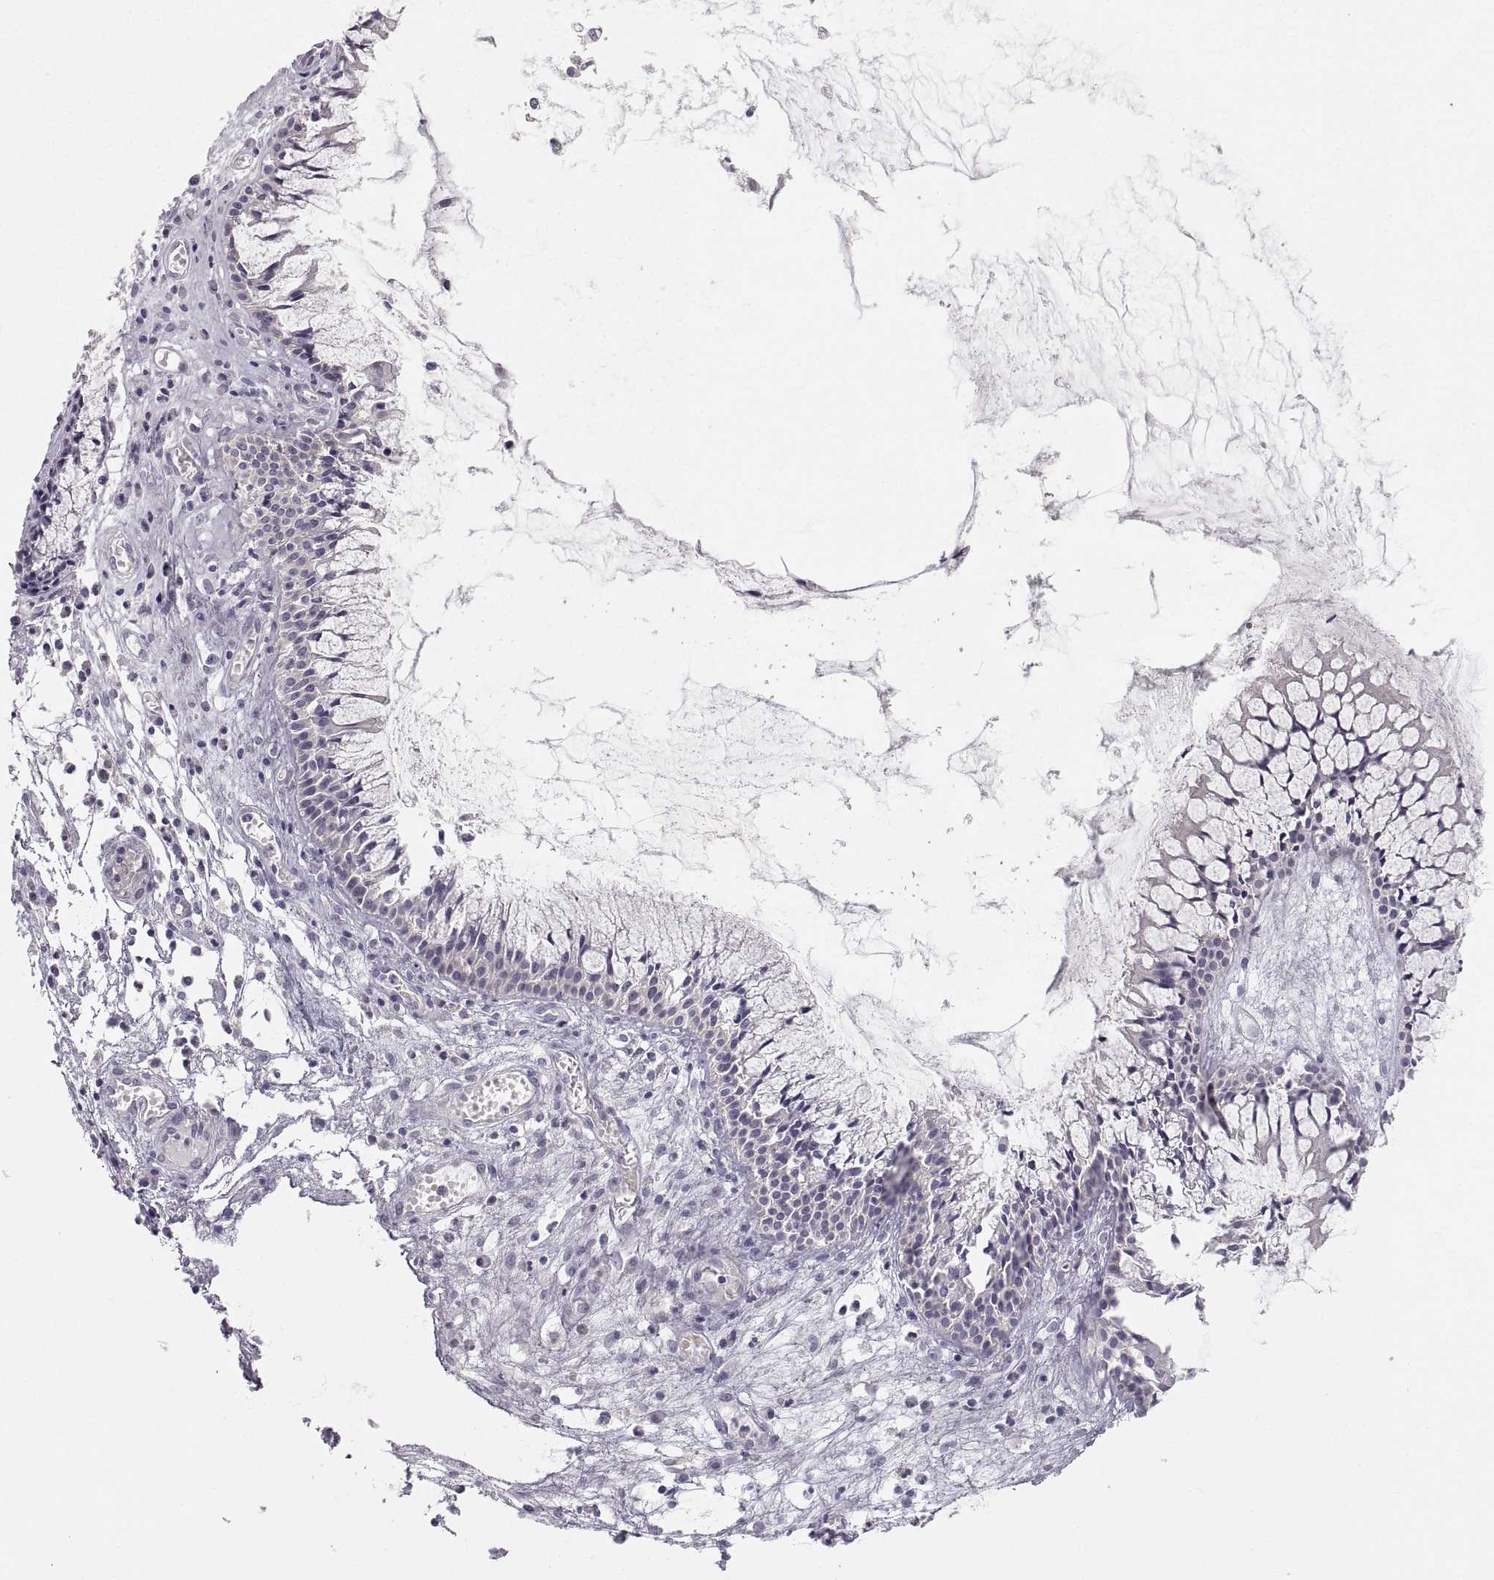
{"staining": {"intensity": "negative", "quantity": "none", "location": "none"}, "tissue": "nasopharynx", "cell_type": "Respiratory epithelial cells", "image_type": "normal", "snomed": [{"axis": "morphology", "description": "Normal tissue, NOS"}, {"axis": "topography", "description": "Nasopharynx"}], "caption": "Histopathology image shows no significant protein expression in respiratory epithelial cells of benign nasopharynx.", "gene": "ZNF185", "patient": {"sex": "female", "age": 47}}